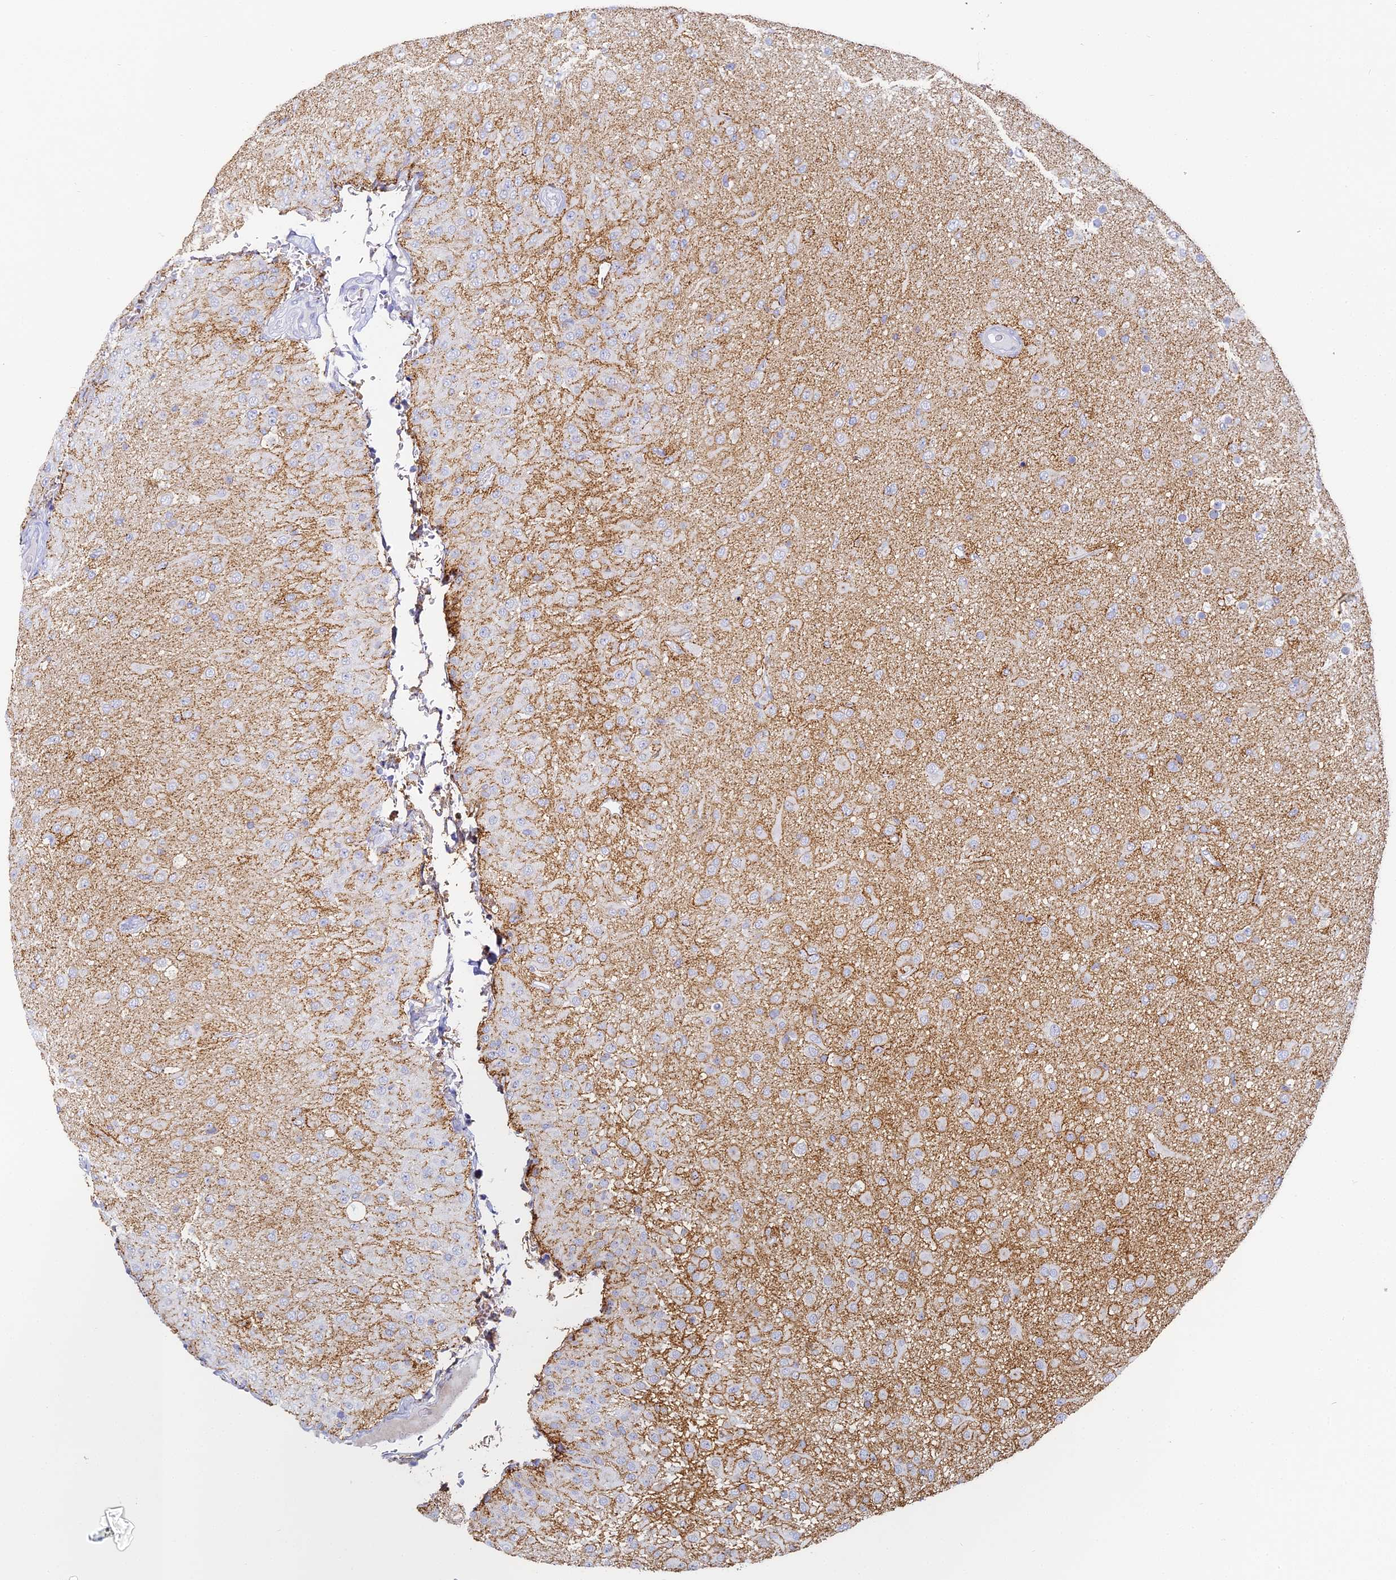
{"staining": {"intensity": "negative", "quantity": "none", "location": "none"}, "tissue": "glioma", "cell_type": "Tumor cells", "image_type": "cancer", "snomed": [{"axis": "morphology", "description": "Glioma, malignant, Low grade"}, {"axis": "topography", "description": "Brain"}], "caption": "DAB (3,3'-diaminobenzidine) immunohistochemical staining of human glioma displays no significant expression in tumor cells.", "gene": "GJA1", "patient": {"sex": "male", "age": 65}}